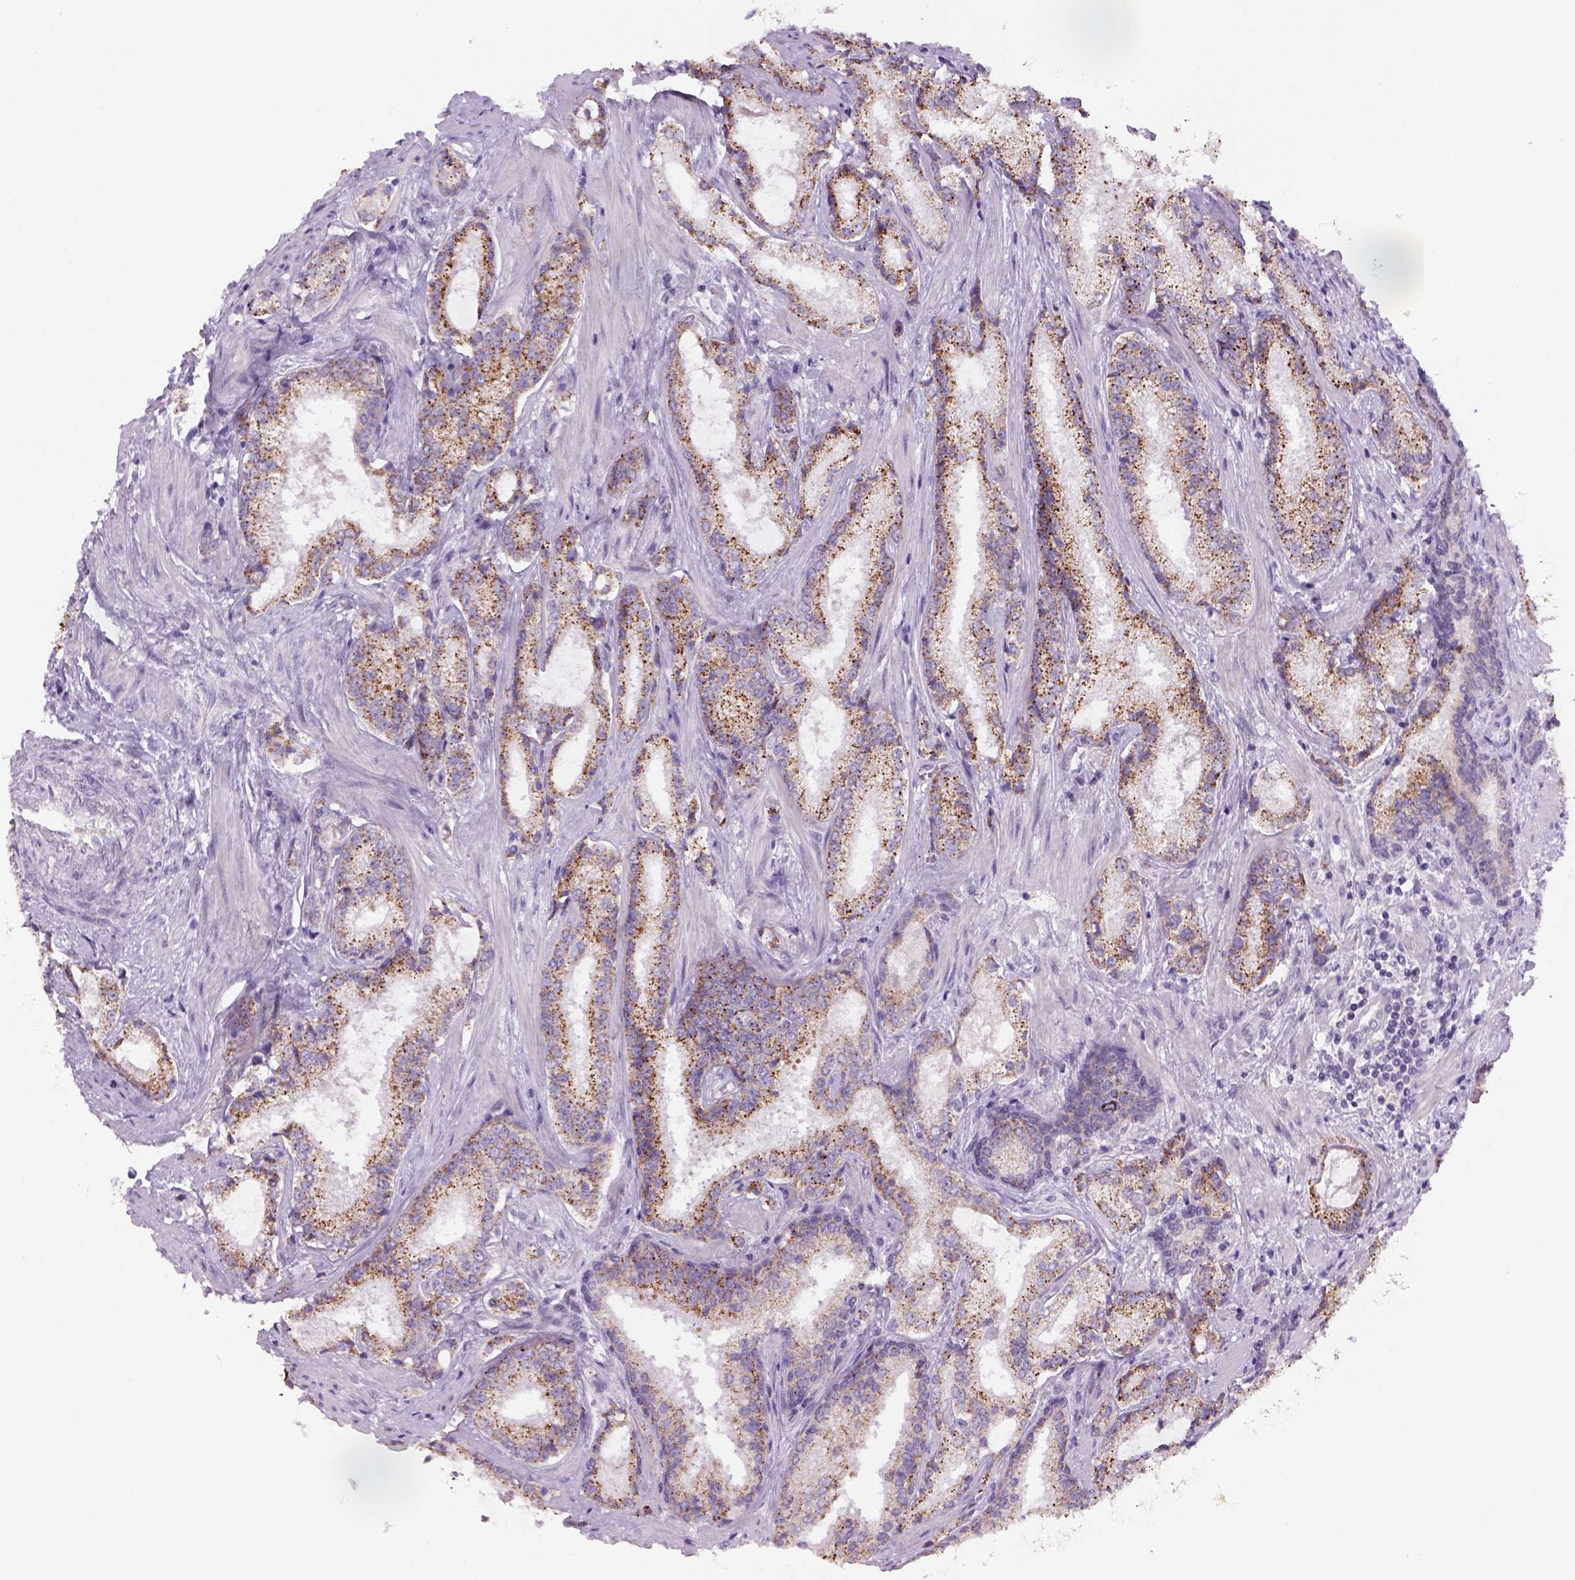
{"staining": {"intensity": "moderate", "quantity": ">75%", "location": "cytoplasmic/membranous"}, "tissue": "prostate cancer", "cell_type": "Tumor cells", "image_type": "cancer", "snomed": [{"axis": "morphology", "description": "Adenocarcinoma, Low grade"}, {"axis": "topography", "description": "Prostate"}], "caption": "Moderate cytoplasmic/membranous positivity for a protein is seen in approximately >75% of tumor cells of prostate adenocarcinoma (low-grade) using IHC.", "gene": "ADGRV1", "patient": {"sex": "male", "age": 56}}